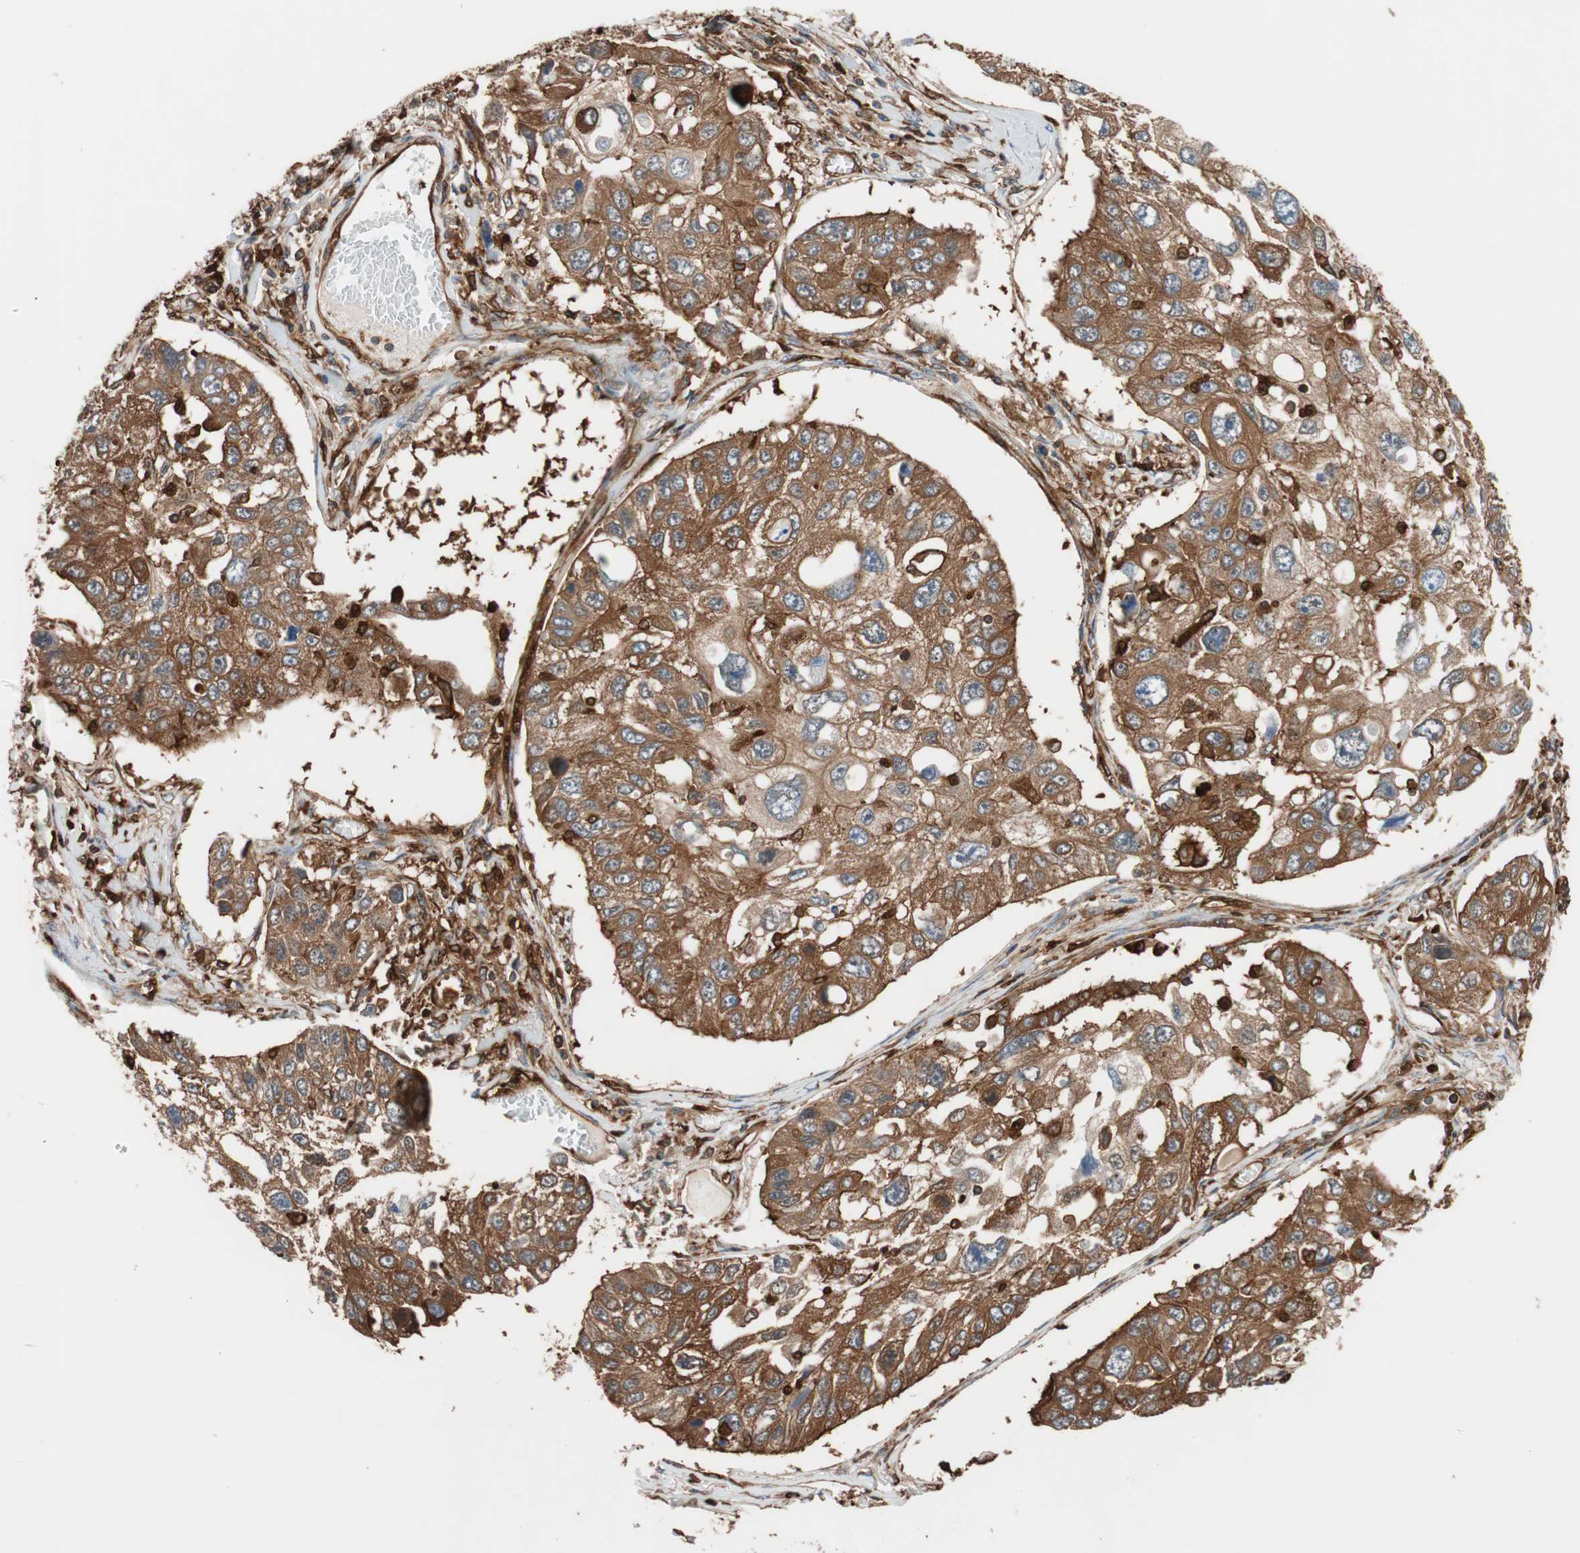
{"staining": {"intensity": "strong", "quantity": ">75%", "location": "cytoplasmic/membranous"}, "tissue": "lung cancer", "cell_type": "Tumor cells", "image_type": "cancer", "snomed": [{"axis": "morphology", "description": "Squamous cell carcinoma, NOS"}, {"axis": "topography", "description": "Lung"}], "caption": "Protein staining displays strong cytoplasmic/membranous positivity in about >75% of tumor cells in lung cancer (squamous cell carcinoma). (DAB IHC with brightfield microscopy, high magnification).", "gene": "VASP", "patient": {"sex": "male", "age": 71}}